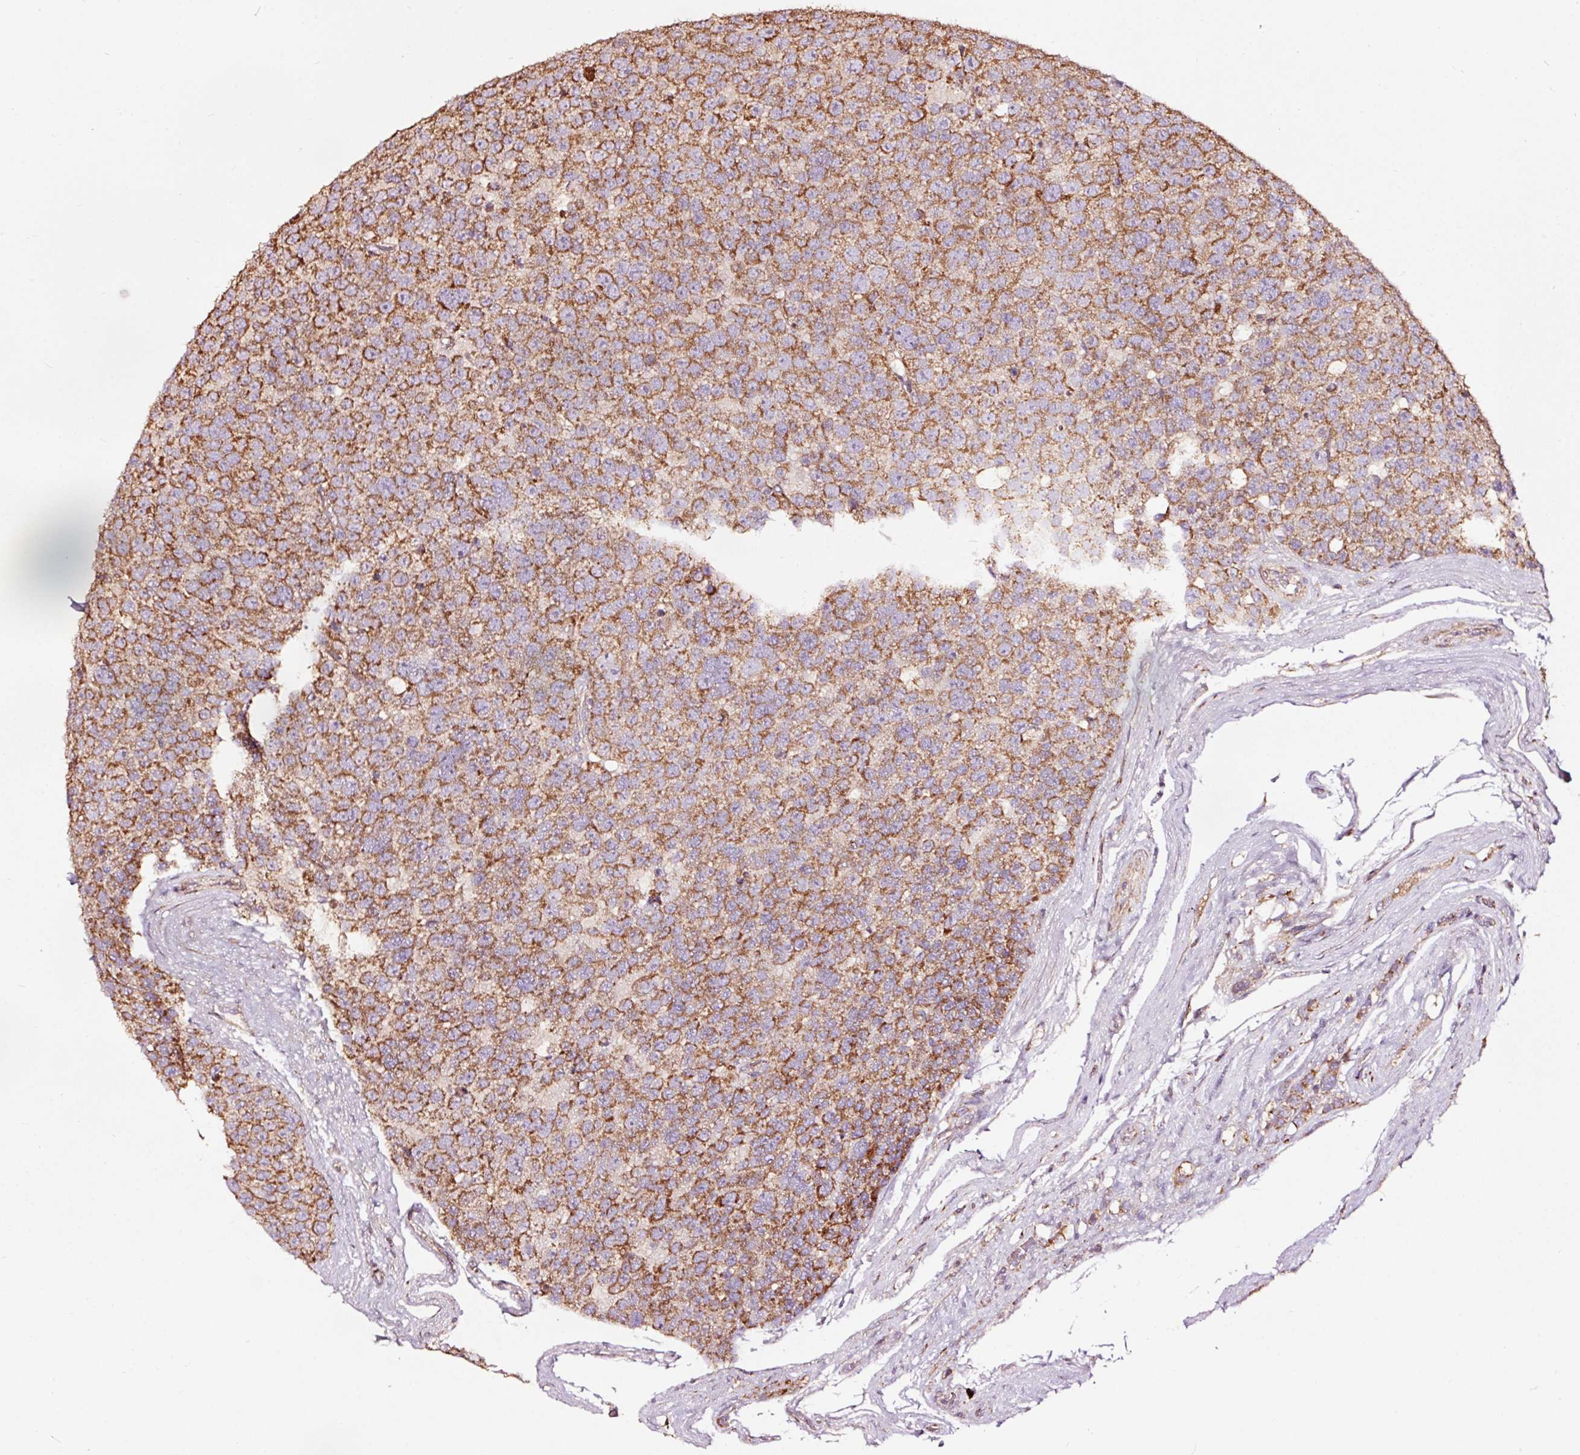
{"staining": {"intensity": "moderate", "quantity": ">75%", "location": "cytoplasmic/membranous"}, "tissue": "testis cancer", "cell_type": "Tumor cells", "image_type": "cancer", "snomed": [{"axis": "morphology", "description": "Seminoma, NOS"}, {"axis": "topography", "description": "Testis"}], "caption": "This micrograph demonstrates IHC staining of human seminoma (testis), with medium moderate cytoplasmic/membranous expression in approximately >75% of tumor cells.", "gene": "TPM1", "patient": {"sex": "male", "age": 71}}